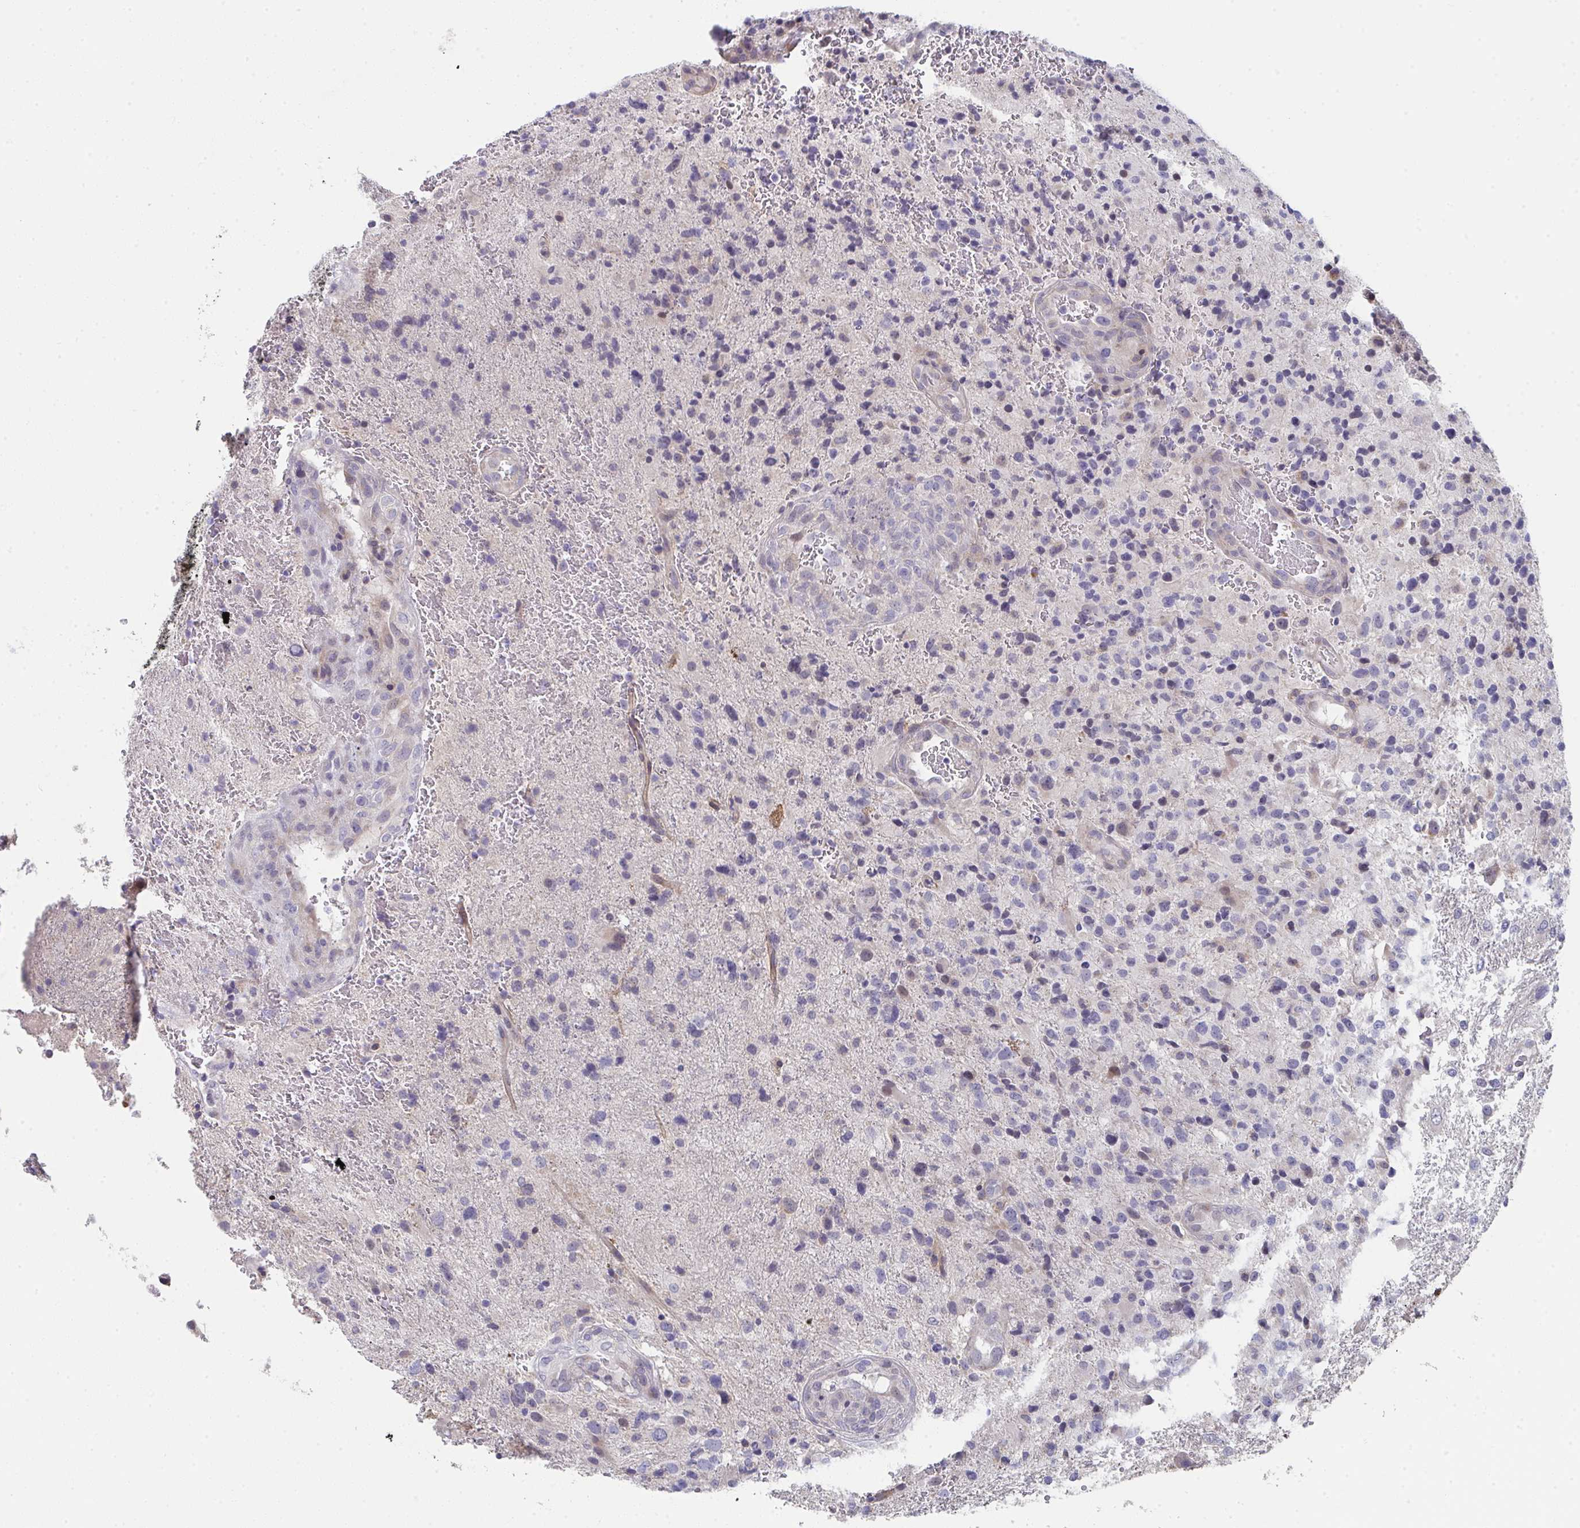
{"staining": {"intensity": "negative", "quantity": "none", "location": "none"}, "tissue": "glioma", "cell_type": "Tumor cells", "image_type": "cancer", "snomed": [{"axis": "morphology", "description": "Glioma, malignant, High grade"}, {"axis": "topography", "description": "Brain"}], "caption": "The micrograph exhibits no significant expression in tumor cells of malignant glioma (high-grade).", "gene": "VWDE", "patient": {"sex": "male", "age": 53}}